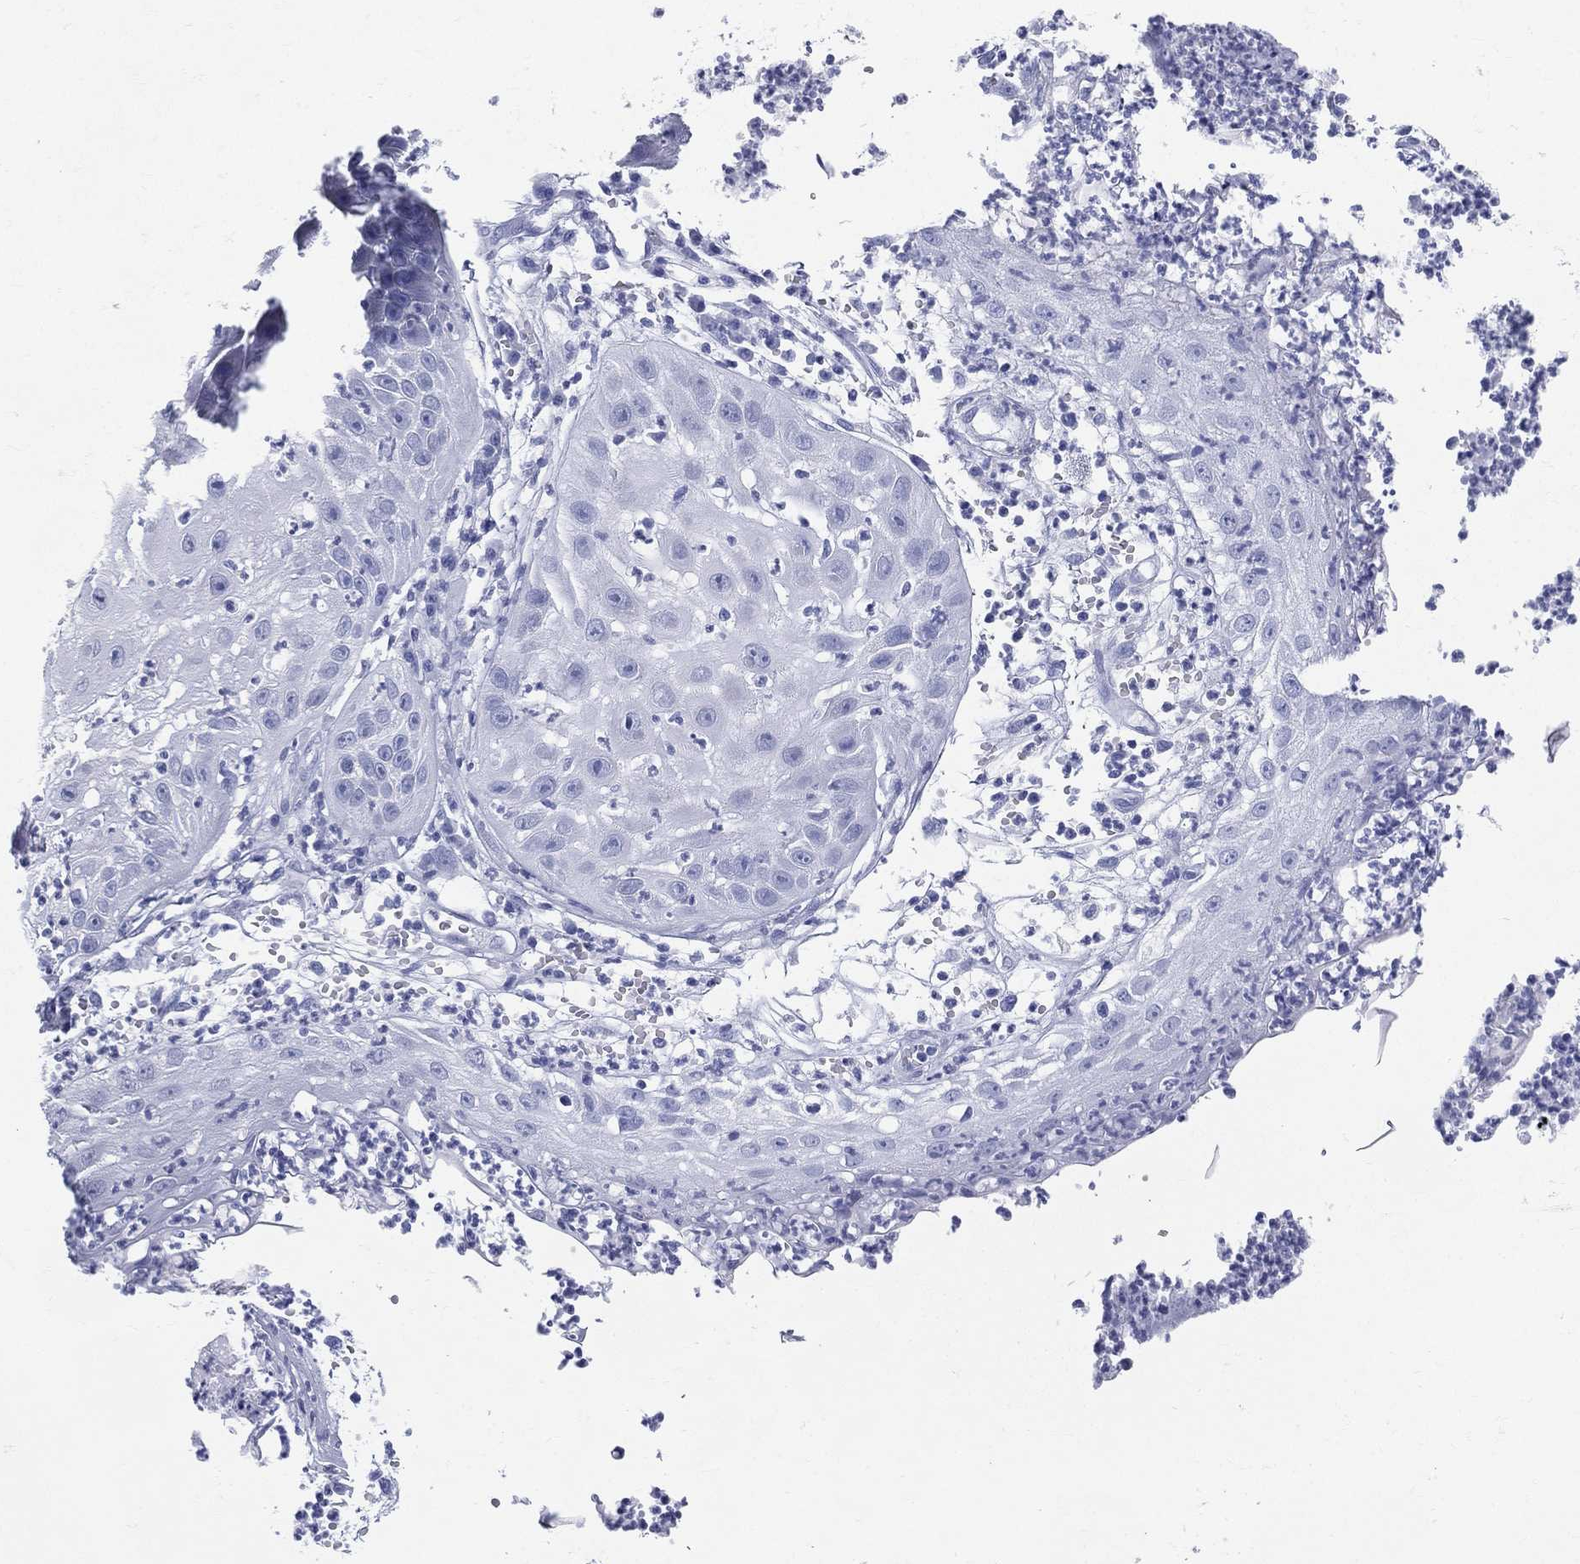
{"staining": {"intensity": "negative", "quantity": "none", "location": "none"}, "tissue": "skin cancer", "cell_type": "Tumor cells", "image_type": "cancer", "snomed": [{"axis": "morphology", "description": "Normal tissue, NOS"}, {"axis": "morphology", "description": "Squamous cell carcinoma, NOS"}, {"axis": "topography", "description": "Skin"}], "caption": "Skin squamous cell carcinoma stained for a protein using immunohistochemistry (IHC) displays no staining tumor cells.", "gene": "ETNPPL", "patient": {"sex": "male", "age": 79}}